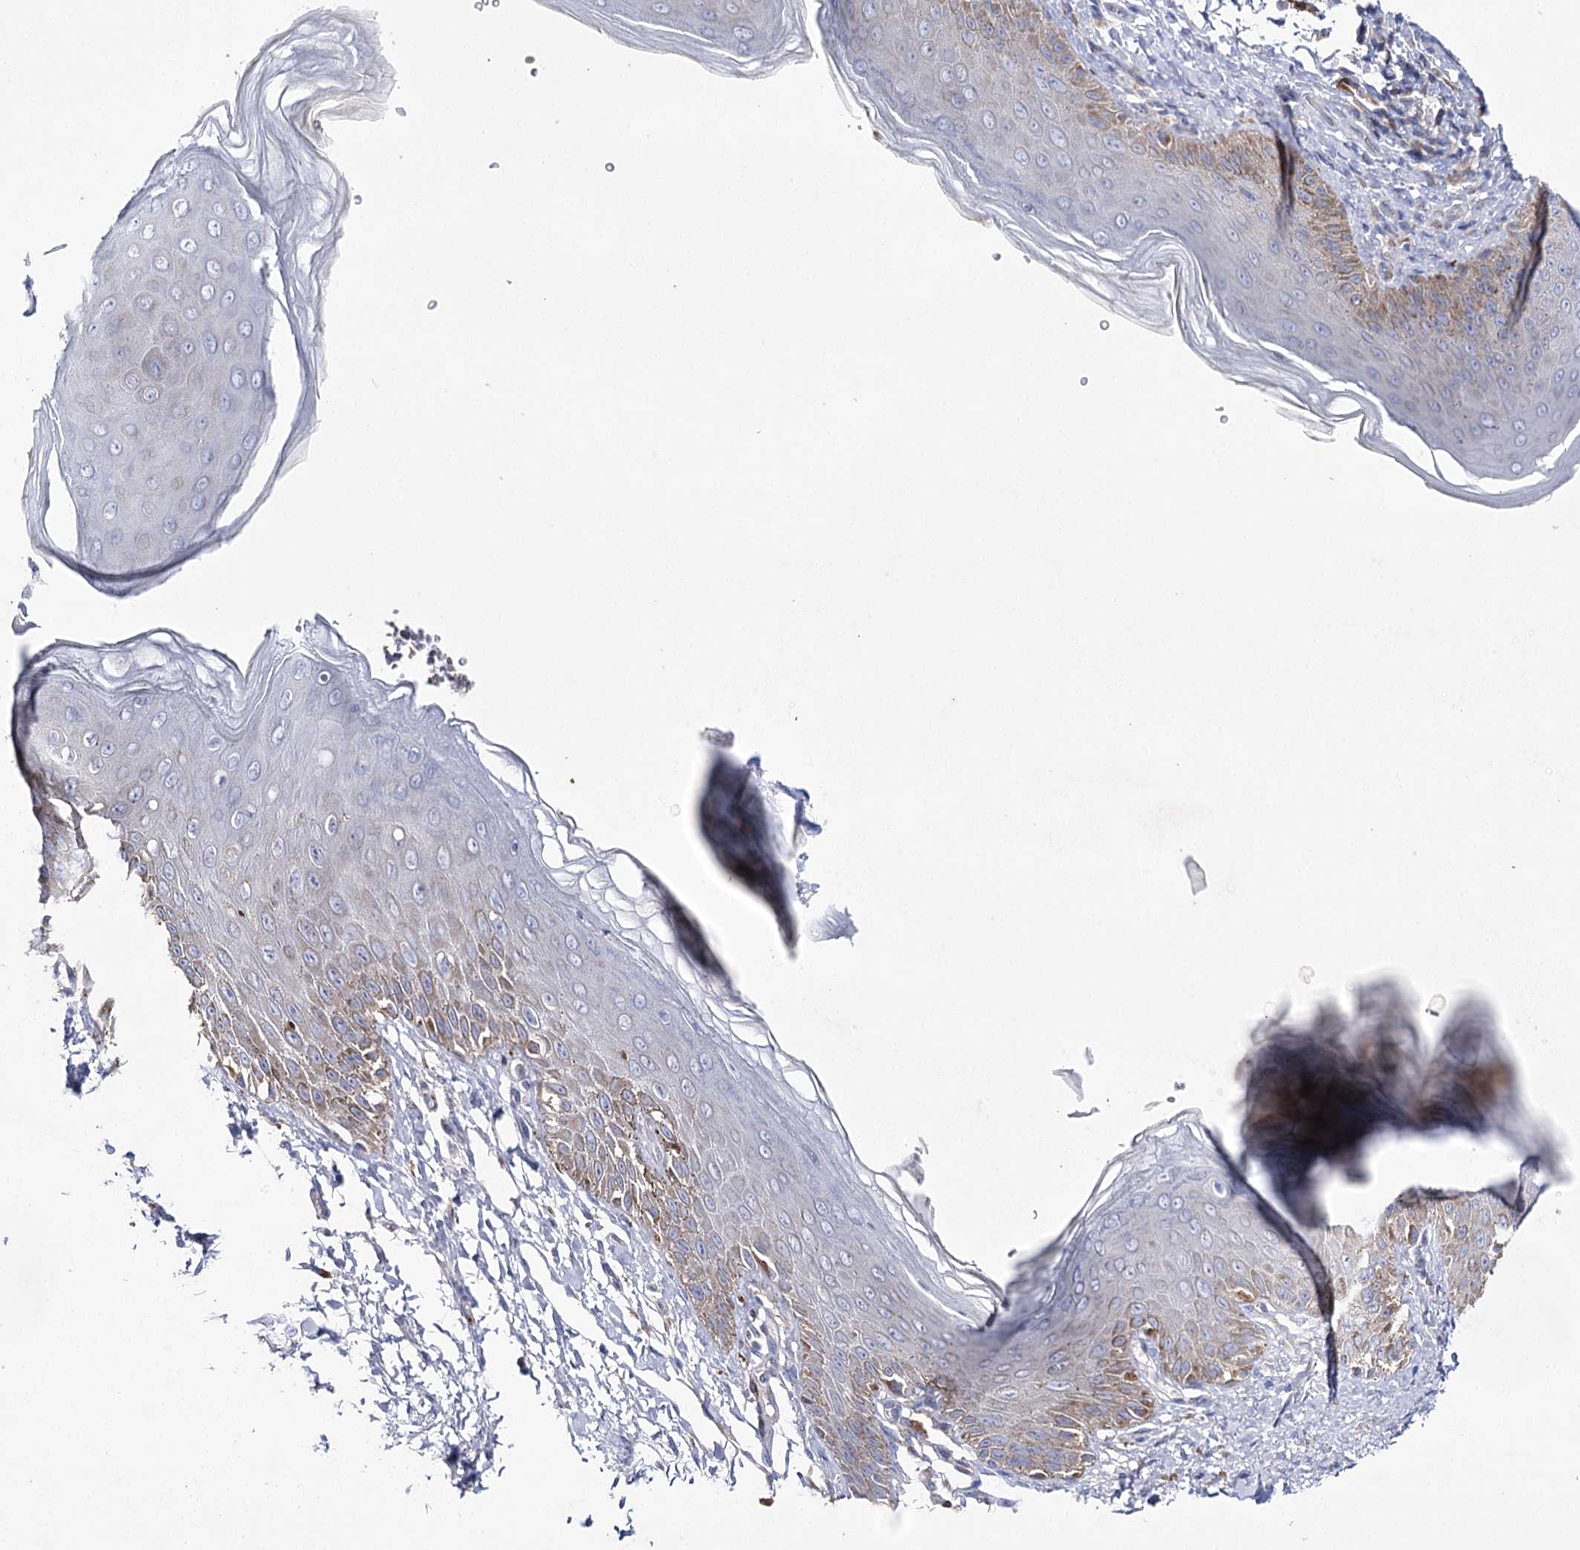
{"staining": {"intensity": "weak", "quantity": "25%-75%", "location": "cytoplasmic/membranous"}, "tissue": "skin", "cell_type": "Epidermal cells", "image_type": "normal", "snomed": [{"axis": "morphology", "description": "Normal tissue, NOS"}, {"axis": "topography", "description": "Anal"}], "caption": "The micrograph shows staining of normal skin, revealing weak cytoplasmic/membranous protein staining (brown color) within epidermal cells. The staining was performed using DAB (3,3'-diaminobenzidine), with brown indicating positive protein expression. Nuclei are stained blue with hematoxylin.", "gene": "COX15", "patient": {"sex": "male", "age": 44}}